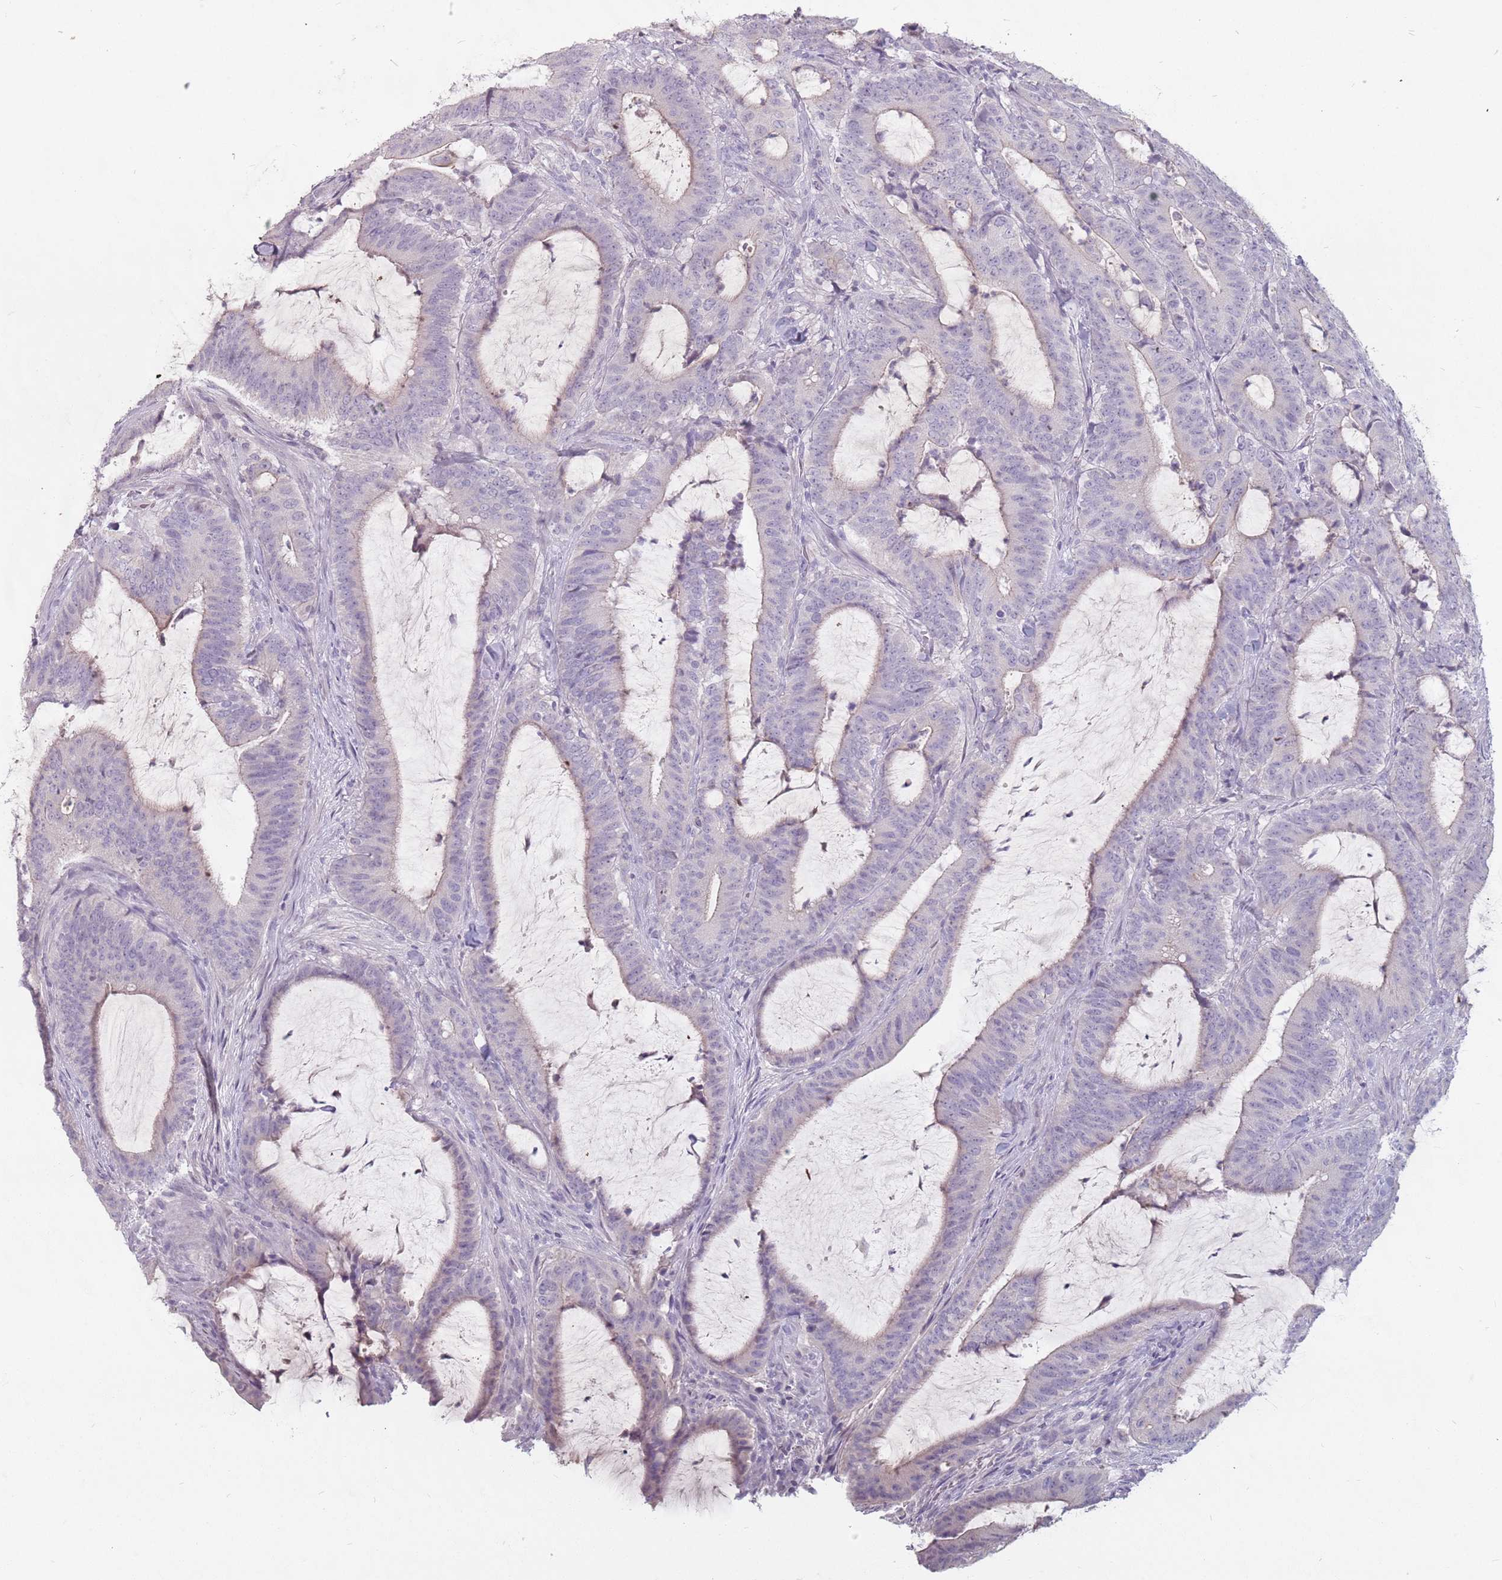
{"staining": {"intensity": "negative", "quantity": "none", "location": "none"}, "tissue": "colorectal cancer", "cell_type": "Tumor cells", "image_type": "cancer", "snomed": [{"axis": "morphology", "description": "Adenocarcinoma, NOS"}, {"axis": "topography", "description": "Colon"}], "caption": "Tumor cells show no significant protein expression in adenocarcinoma (colorectal). Nuclei are stained in blue.", "gene": "CEP19", "patient": {"sex": "female", "age": 43}}